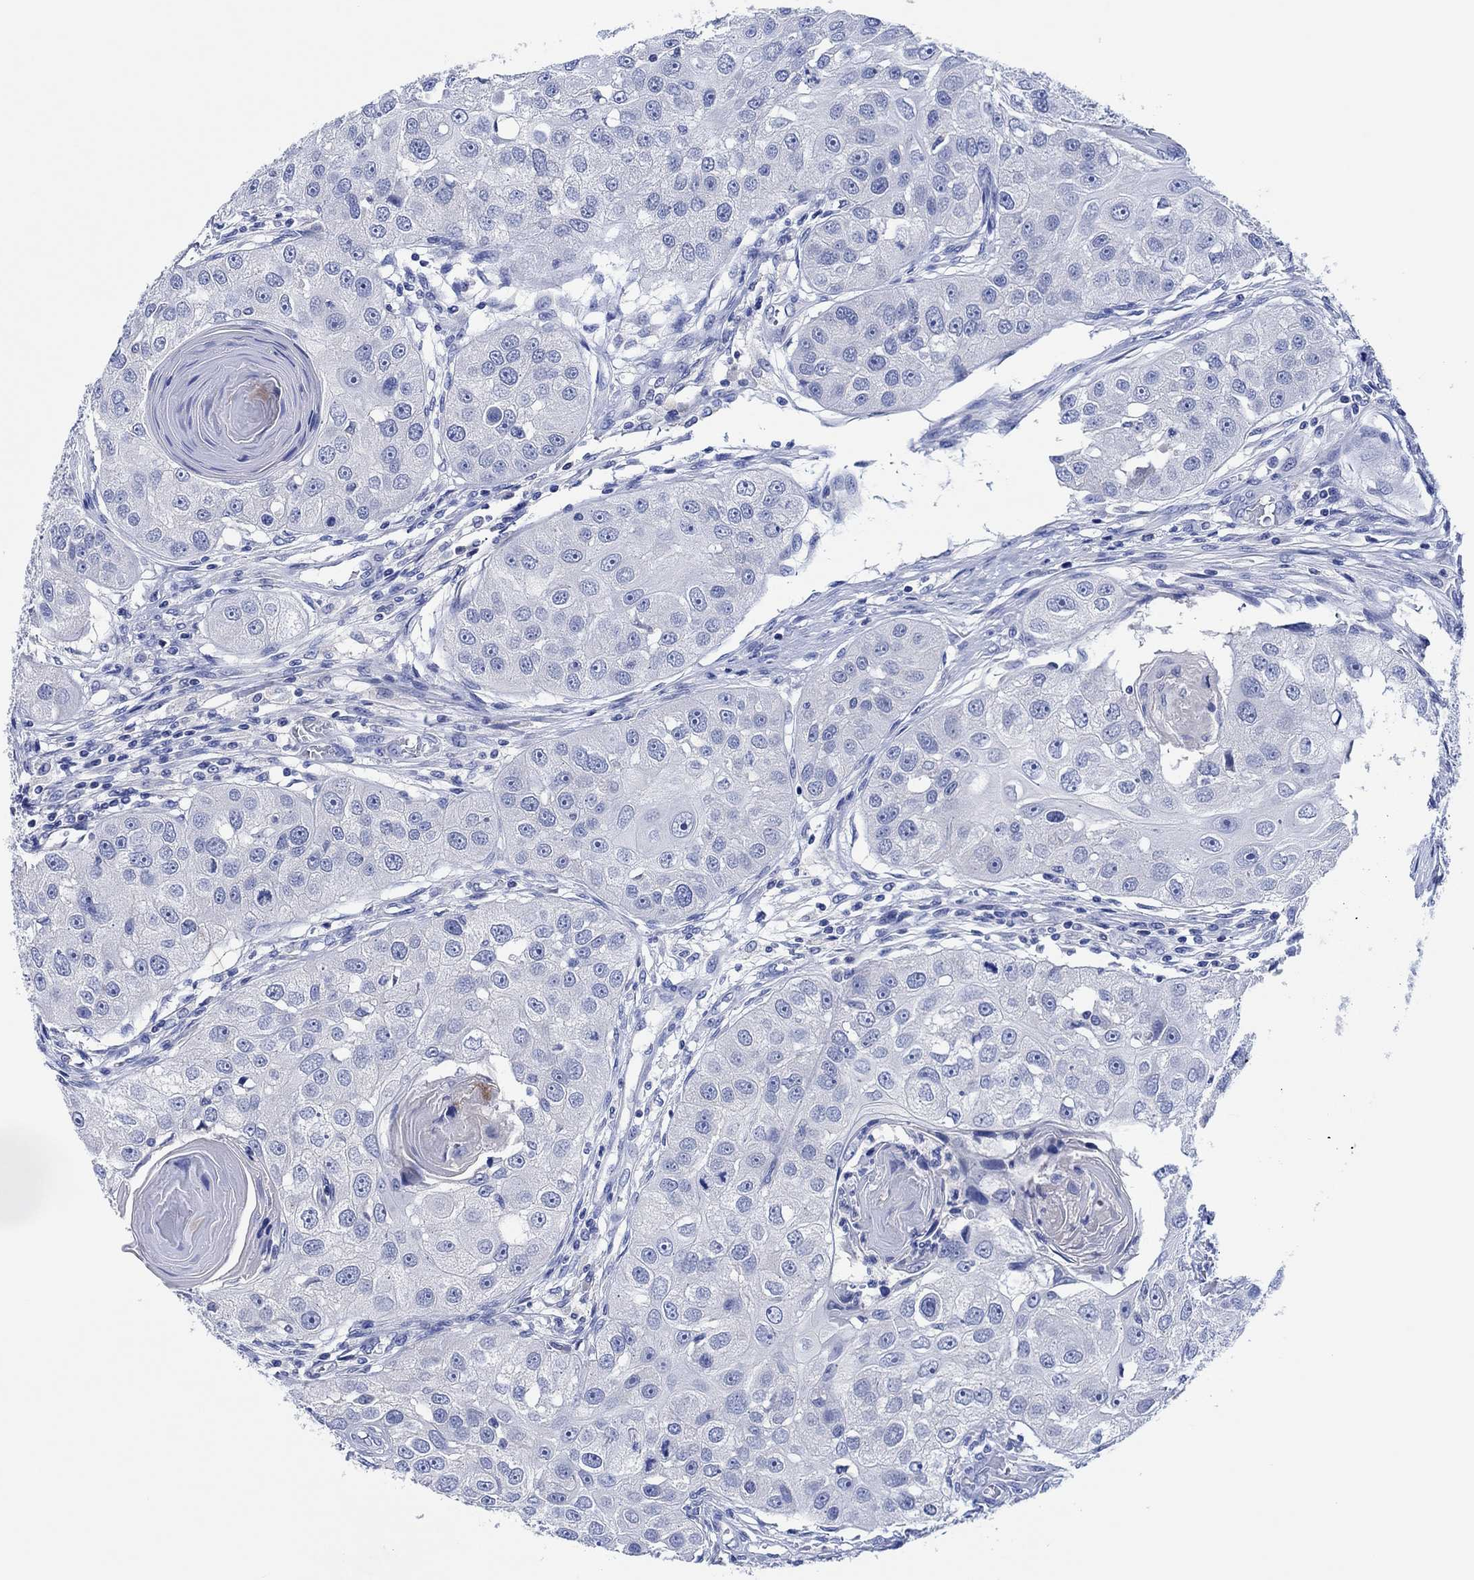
{"staining": {"intensity": "negative", "quantity": "none", "location": "none"}, "tissue": "head and neck cancer", "cell_type": "Tumor cells", "image_type": "cancer", "snomed": [{"axis": "morphology", "description": "Normal tissue, NOS"}, {"axis": "morphology", "description": "Squamous cell carcinoma, NOS"}, {"axis": "topography", "description": "Skeletal muscle"}, {"axis": "topography", "description": "Head-Neck"}], "caption": "This is an IHC photomicrograph of squamous cell carcinoma (head and neck). There is no expression in tumor cells.", "gene": "CPNE6", "patient": {"sex": "male", "age": 51}}